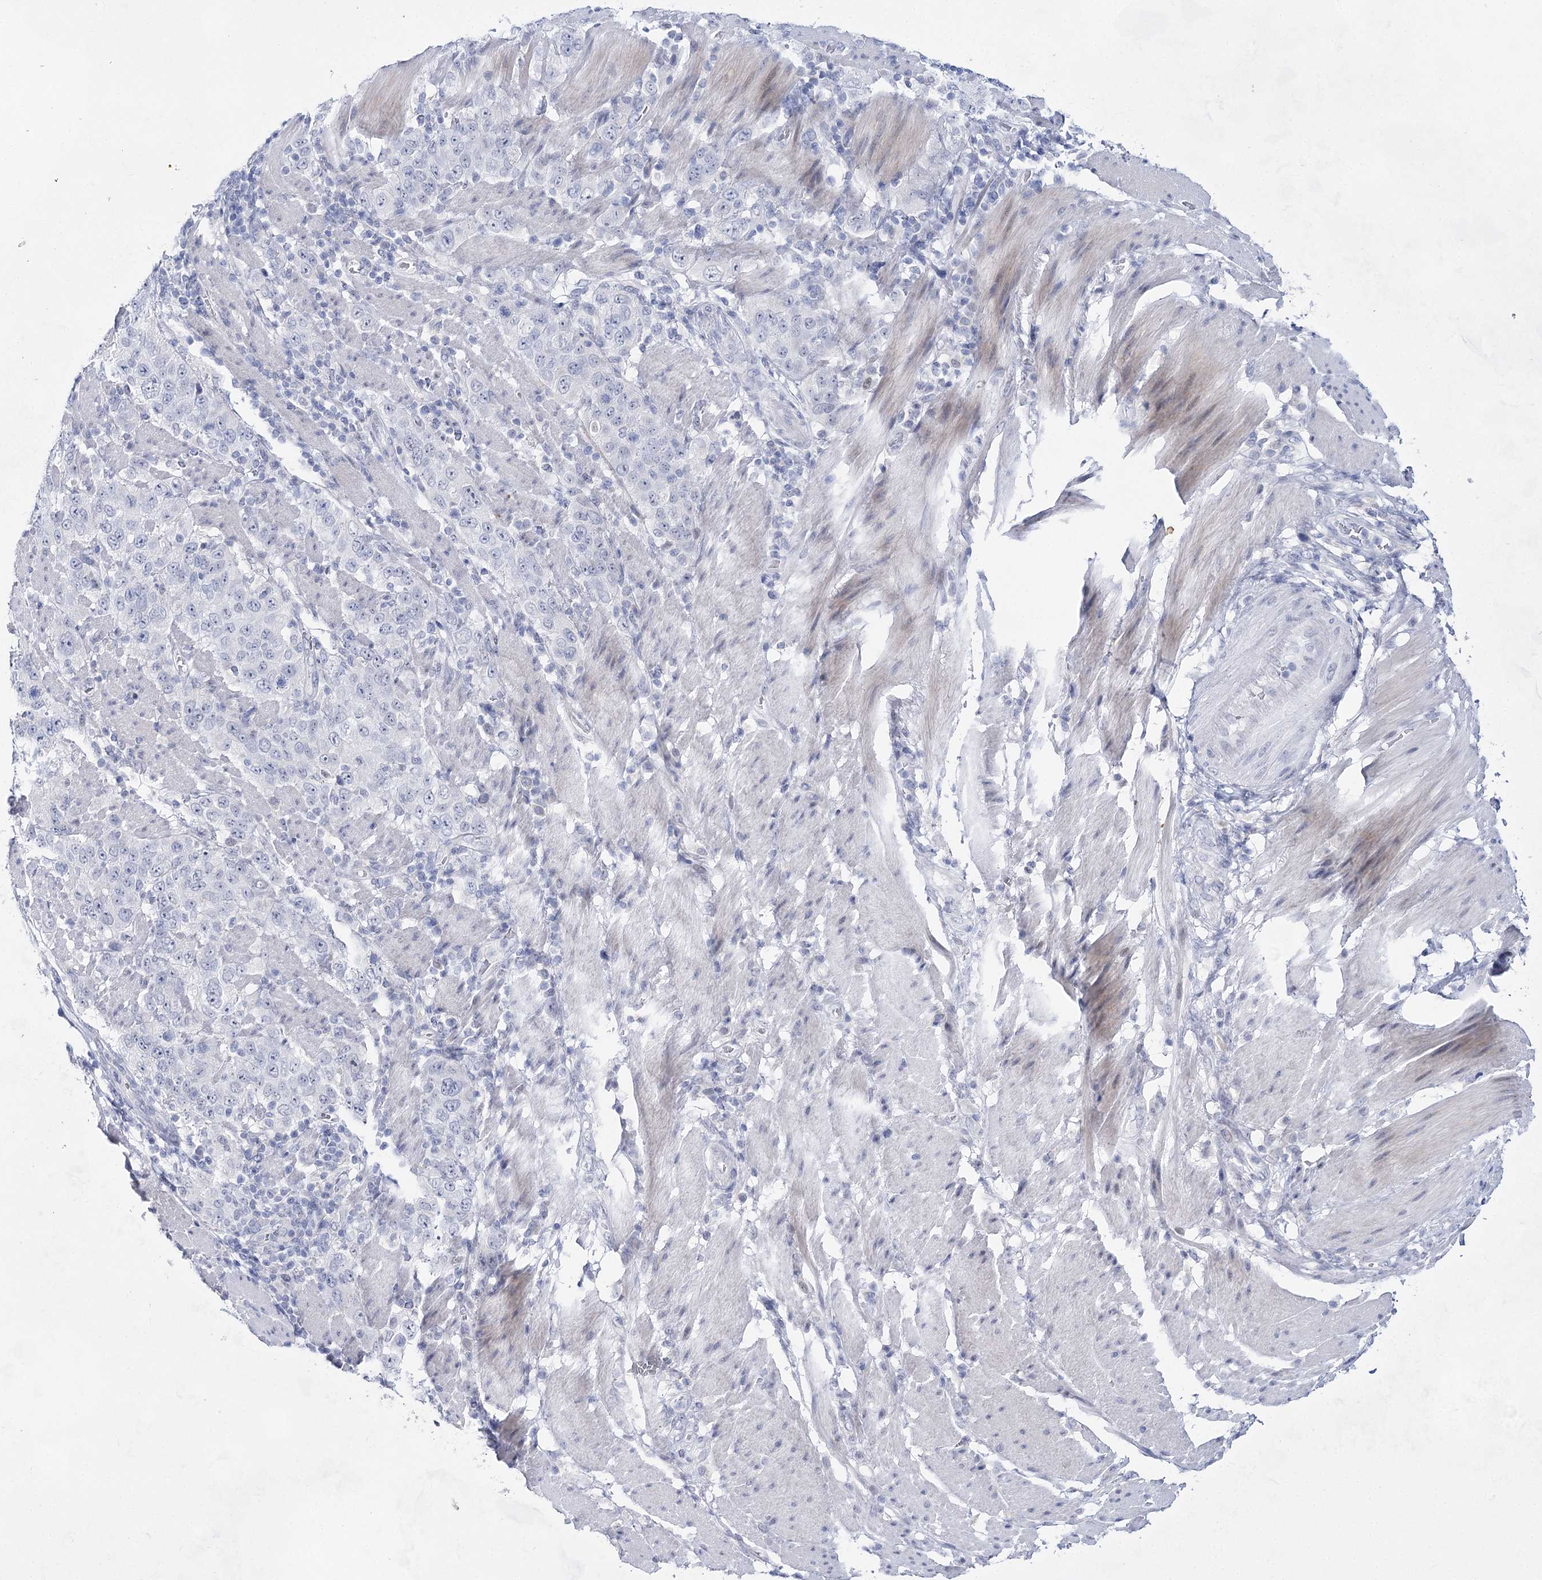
{"staining": {"intensity": "negative", "quantity": "none", "location": "none"}, "tissue": "stomach cancer", "cell_type": "Tumor cells", "image_type": "cancer", "snomed": [{"axis": "morphology", "description": "Adenocarcinoma, NOS"}, {"axis": "topography", "description": "Stomach"}], "caption": "This is an immunohistochemistry (IHC) image of adenocarcinoma (stomach). There is no staining in tumor cells.", "gene": "BPHL", "patient": {"sex": "male", "age": 48}}